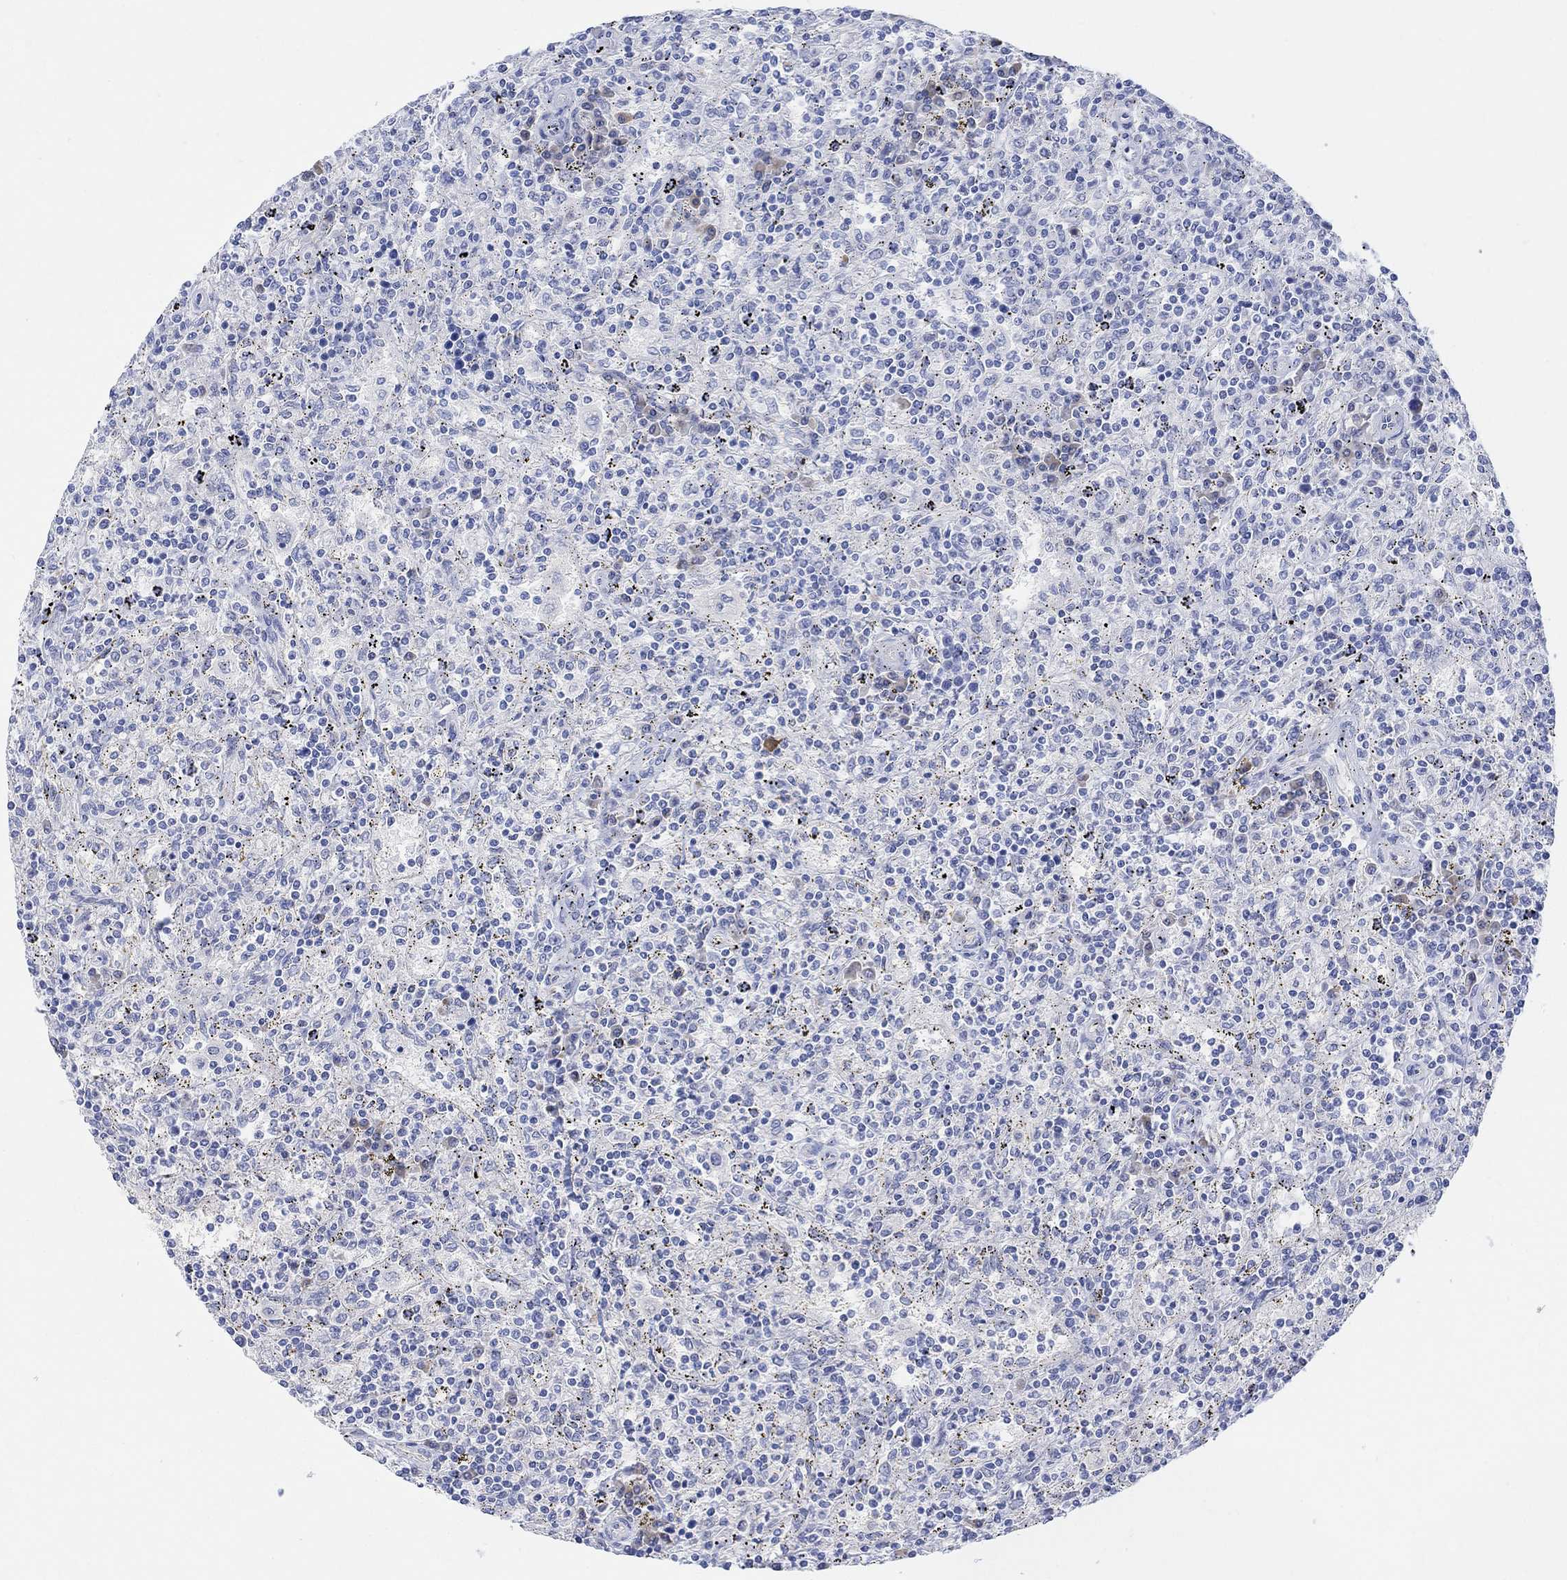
{"staining": {"intensity": "negative", "quantity": "none", "location": "none"}, "tissue": "lymphoma", "cell_type": "Tumor cells", "image_type": "cancer", "snomed": [{"axis": "morphology", "description": "Malignant lymphoma, non-Hodgkin's type, Low grade"}, {"axis": "topography", "description": "Spleen"}], "caption": "Immunohistochemical staining of lymphoma shows no significant expression in tumor cells.", "gene": "GNG13", "patient": {"sex": "male", "age": 62}}